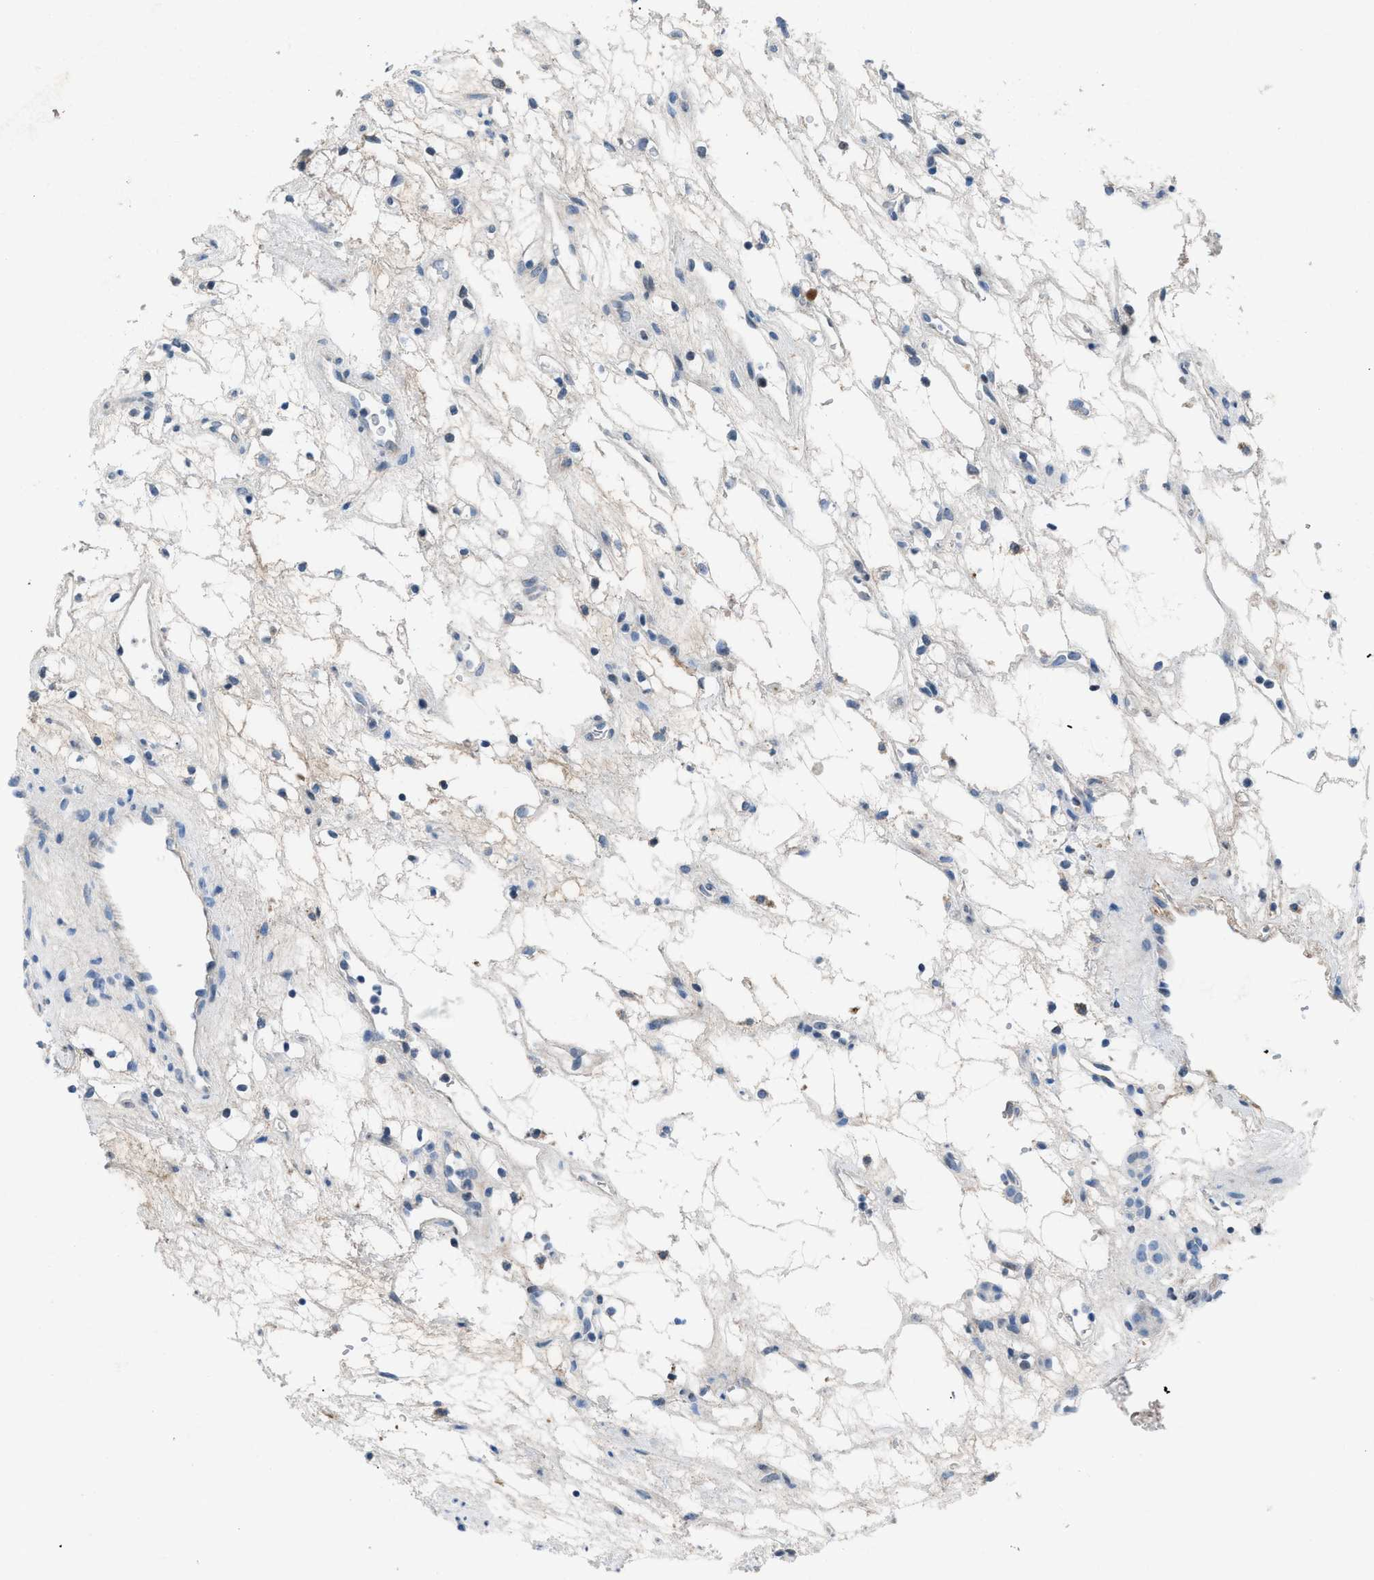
{"staining": {"intensity": "negative", "quantity": "none", "location": "none"}, "tissue": "renal cancer", "cell_type": "Tumor cells", "image_type": "cancer", "snomed": [{"axis": "morphology", "description": "Adenocarcinoma, NOS"}, {"axis": "topography", "description": "Kidney"}], "caption": "Immunohistochemistry image of neoplastic tissue: renal adenocarcinoma stained with DAB exhibits no significant protein positivity in tumor cells. (Stains: DAB immunohistochemistry with hematoxylin counter stain, Microscopy: brightfield microscopy at high magnification).", "gene": "HPX", "patient": {"sex": "female", "age": 60}}